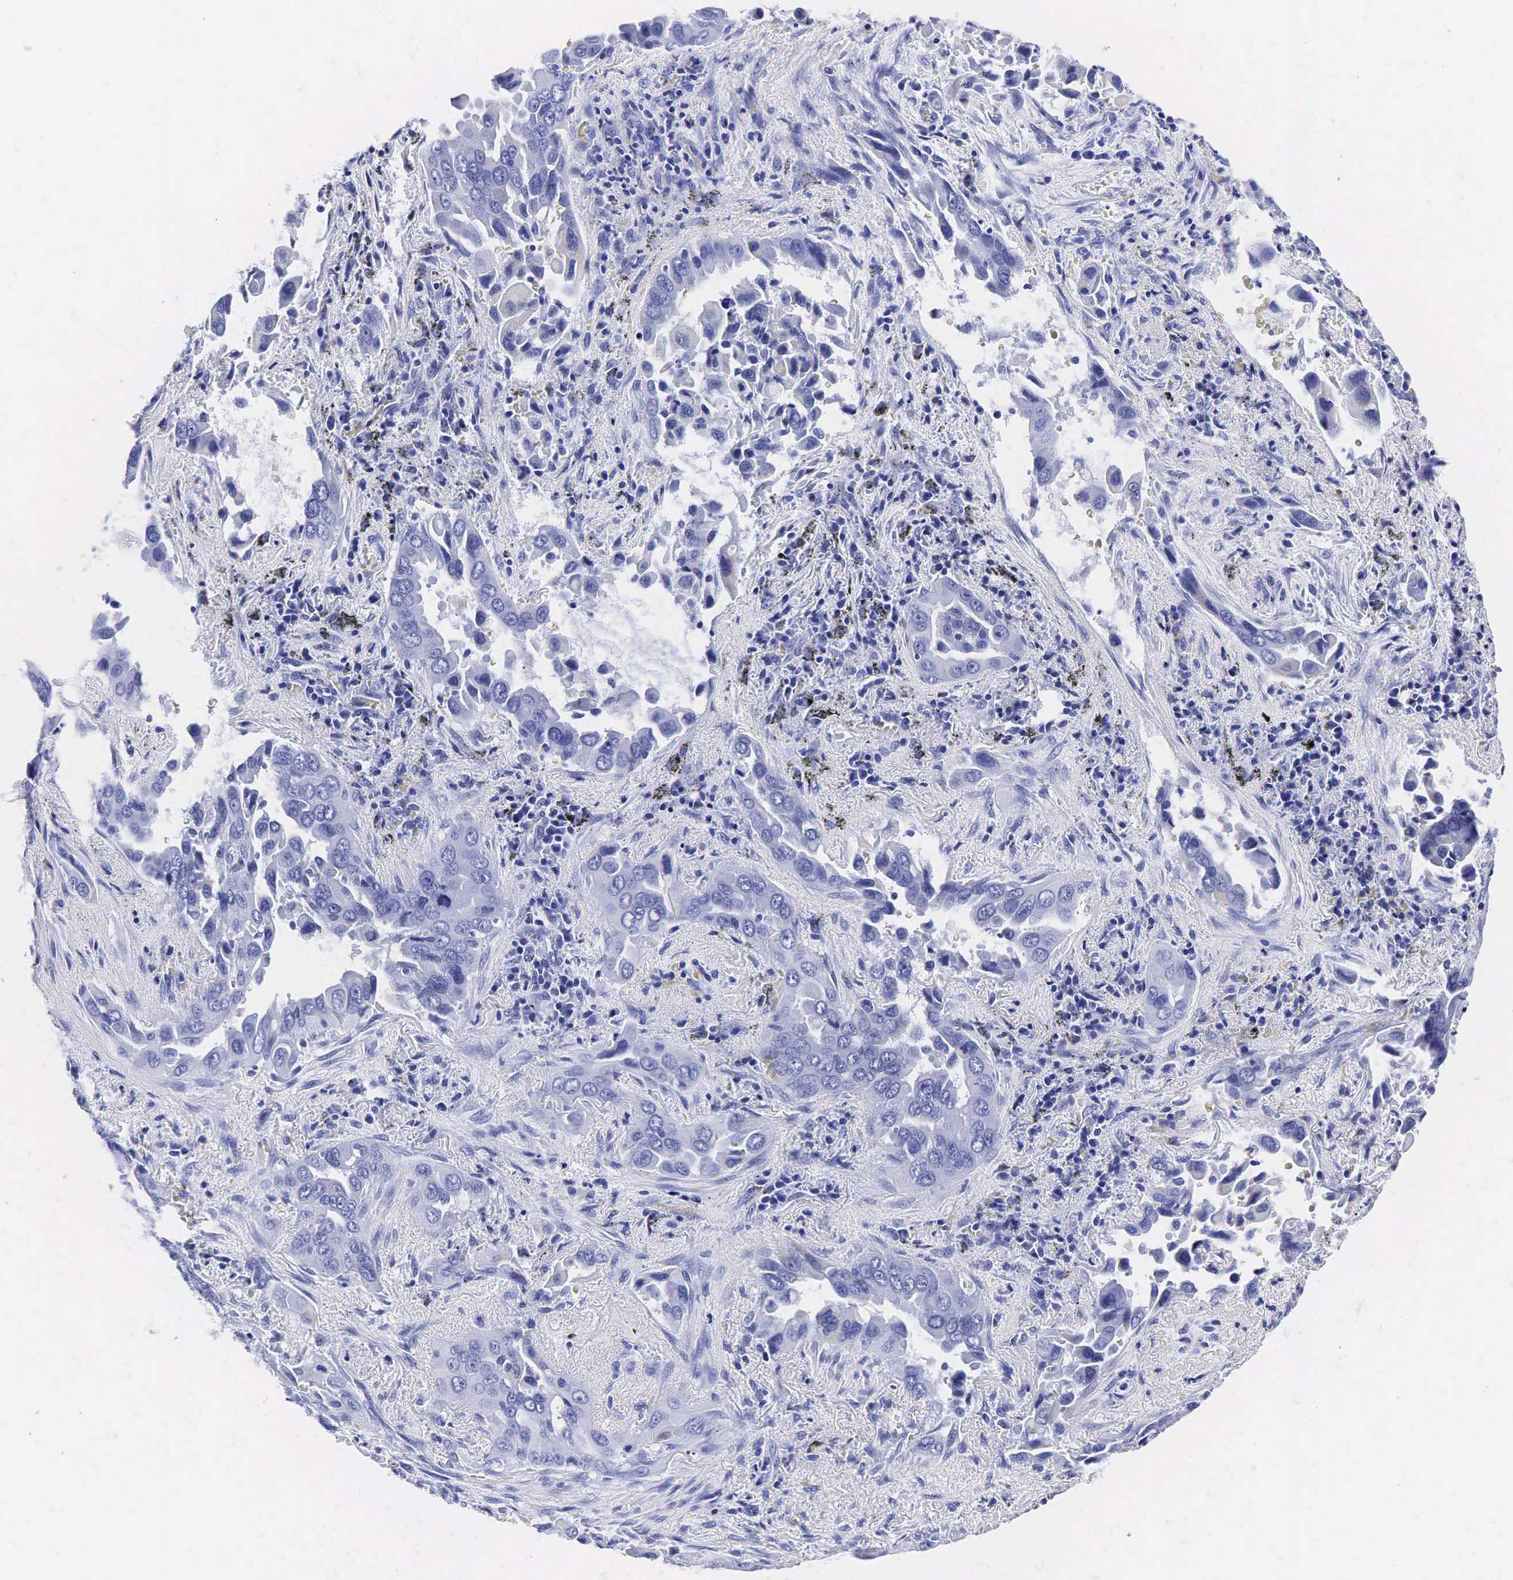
{"staining": {"intensity": "negative", "quantity": "none", "location": "none"}, "tissue": "lung cancer", "cell_type": "Tumor cells", "image_type": "cancer", "snomed": [{"axis": "morphology", "description": "Adenocarcinoma, NOS"}, {"axis": "topography", "description": "Lung"}], "caption": "The immunohistochemistry micrograph has no significant positivity in tumor cells of lung cancer tissue.", "gene": "KLK3", "patient": {"sex": "male", "age": 68}}